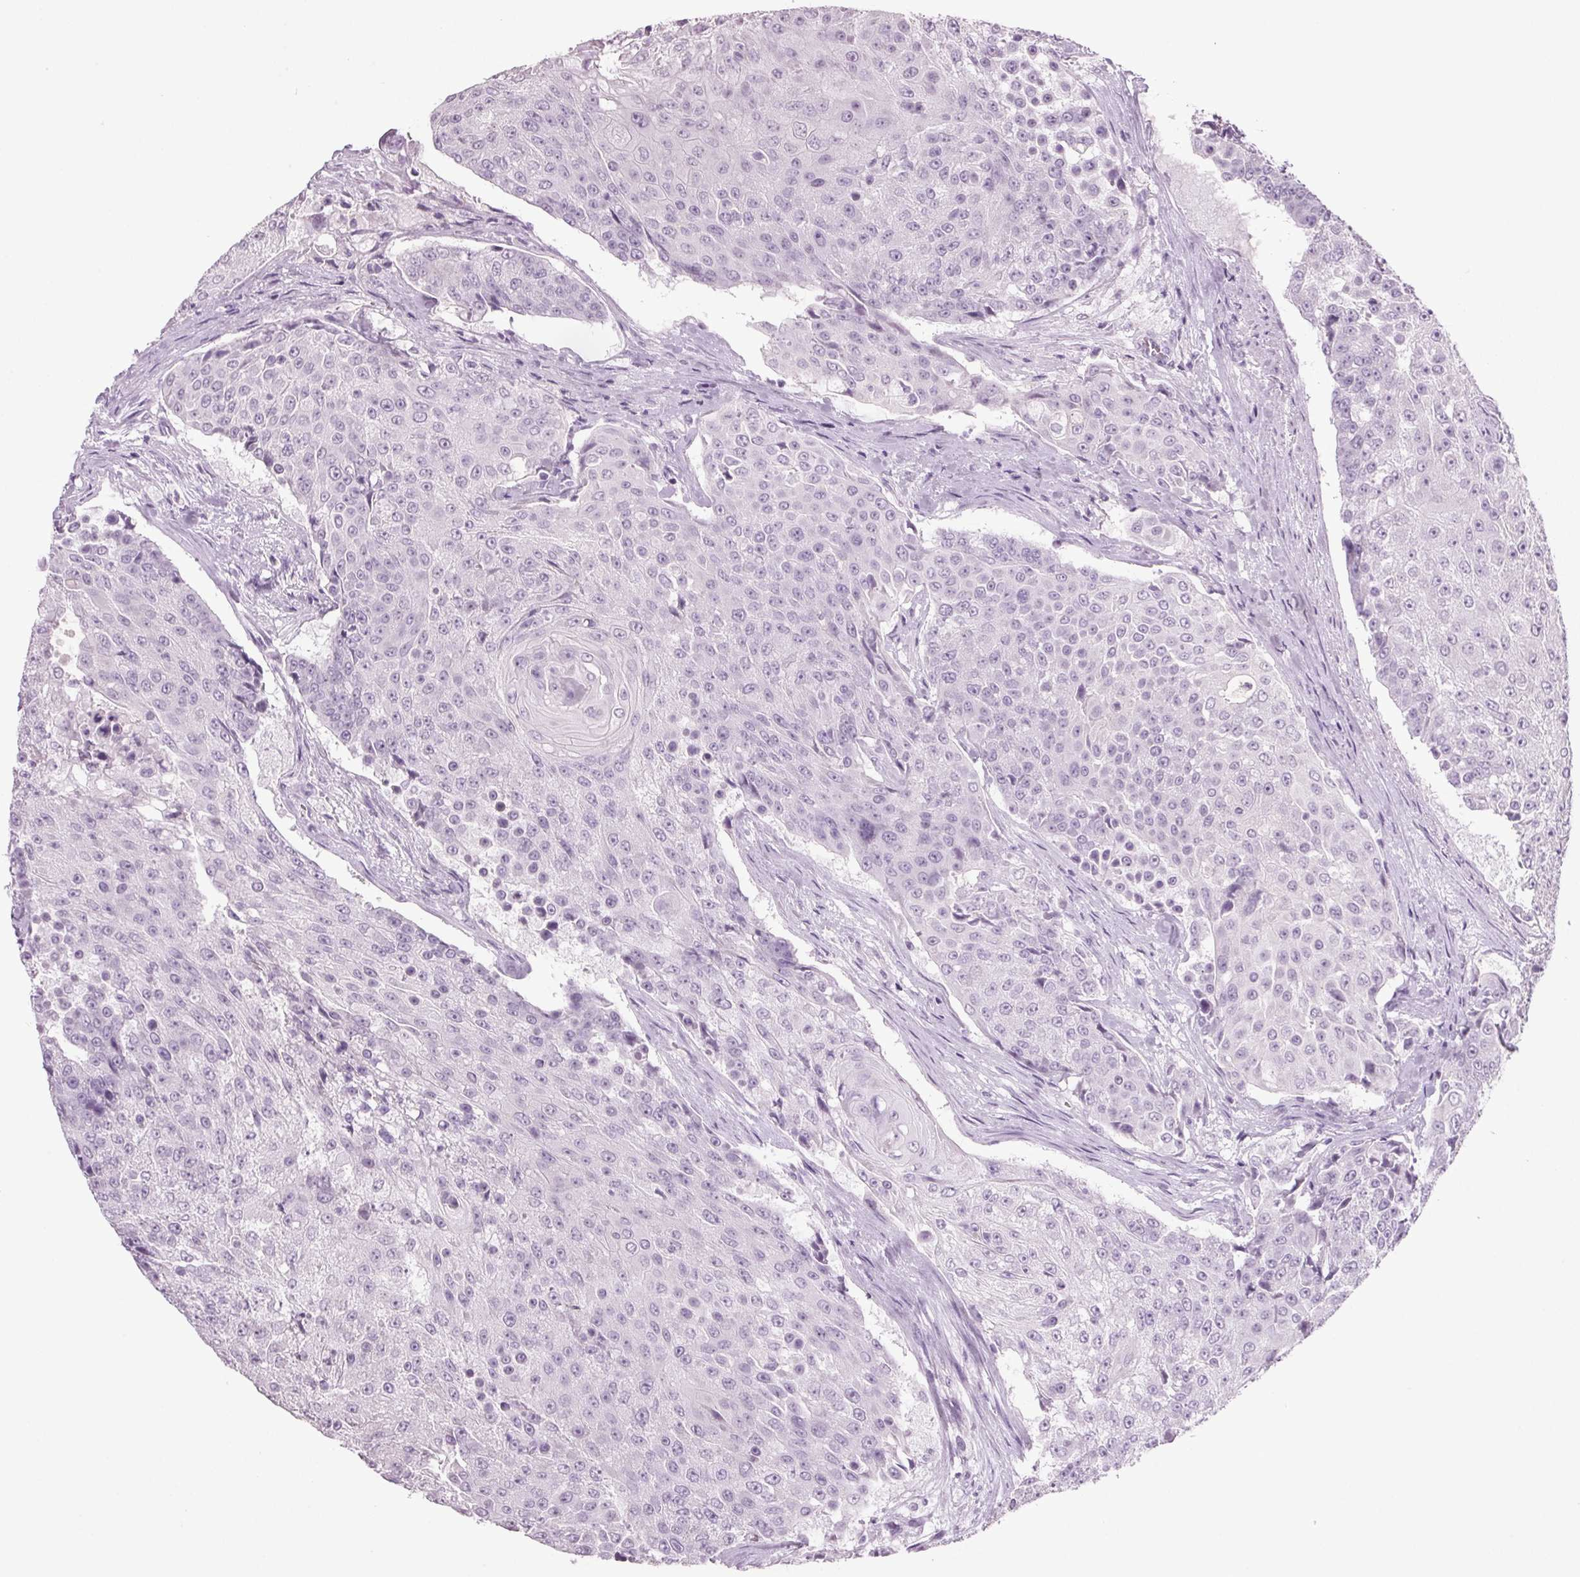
{"staining": {"intensity": "negative", "quantity": "none", "location": "none"}, "tissue": "urothelial cancer", "cell_type": "Tumor cells", "image_type": "cancer", "snomed": [{"axis": "morphology", "description": "Urothelial carcinoma, High grade"}, {"axis": "topography", "description": "Urinary bladder"}], "caption": "An image of human urothelial cancer is negative for staining in tumor cells. Nuclei are stained in blue.", "gene": "PPP1R1A", "patient": {"sex": "female", "age": 63}}